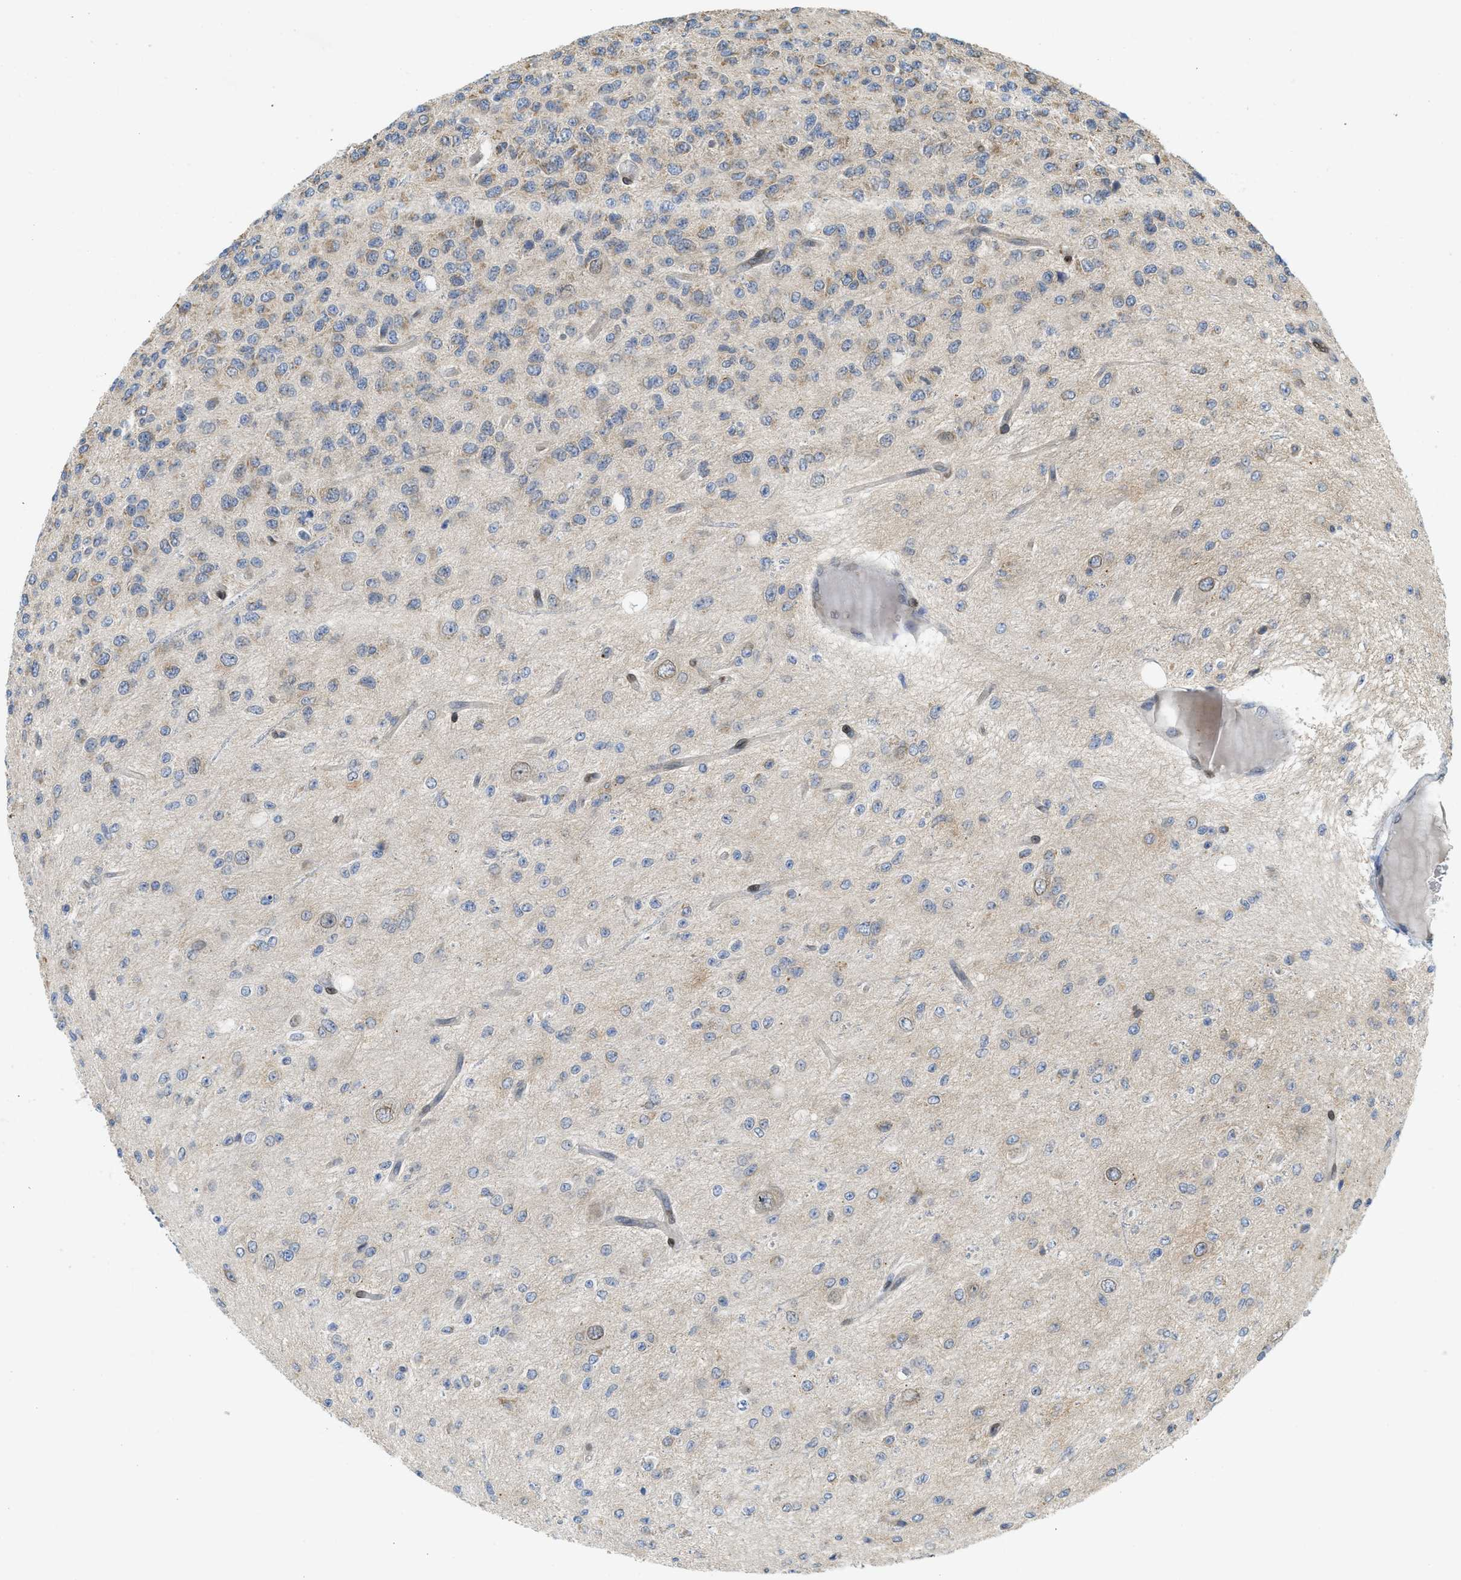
{"staining": {"intensity": "weak", "quantity": "<25%", "location": "cytoplasmic/membranous"}, "tissue": "glioma", "cell_type": "Tumor cells", "image_type": "cancer", "snomed": [{"axis": "morphology", "description": "Glioma, malignant, High grade"}, {"axis": "topography", "description": "pancreas cauda"}], "caption": "A high-resolution micrograph shows immunohistochemistry staining of glioma, which shows no significant positivity in tumor cells.", "gene": "EIF2AK3", "patient": {"sex": "male", "age": 60}}